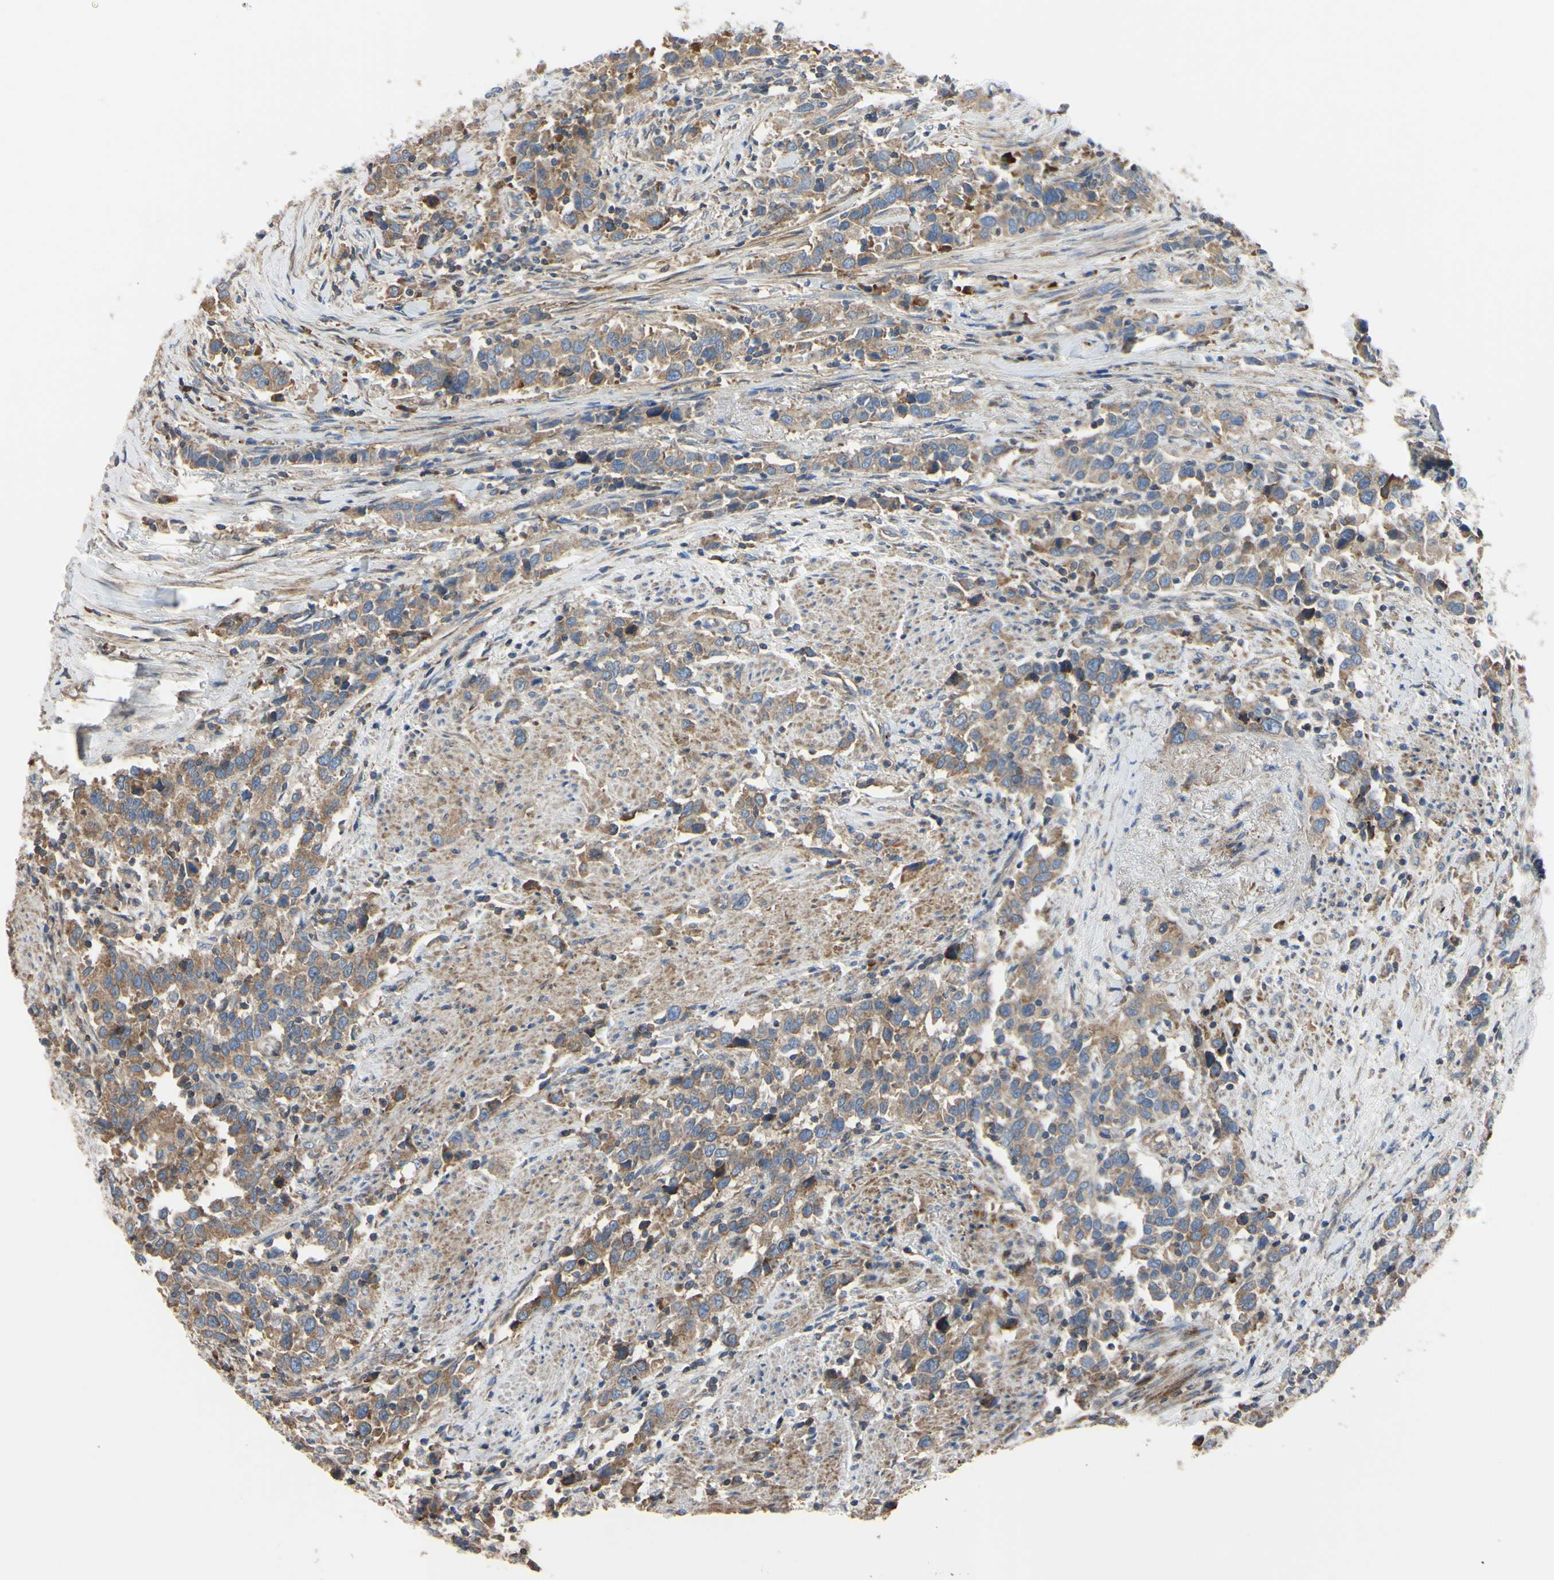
{"staining": {"intensity": "moderate", "quantity": ">75%", "location": "cytoplasmic/membranous"}, "tissue": "urothelial cancer", "cell_type": "Tumor cells", "image_type": "cancer", "snomed": [{"axis": "morphology", "description": "Urothelial carcinoma, High grade"}, {"axis": "topography", "description": "Urinary bladder"}], "caption": "Protein analysis of urothelial carcinoma (high-grade) tissue demonstrates moderate cytoplasmic/membranous positivity in approximately >75% of tumor cells.", "gene": "BECN1", "patient": {"sex": "male", "age": 61}}